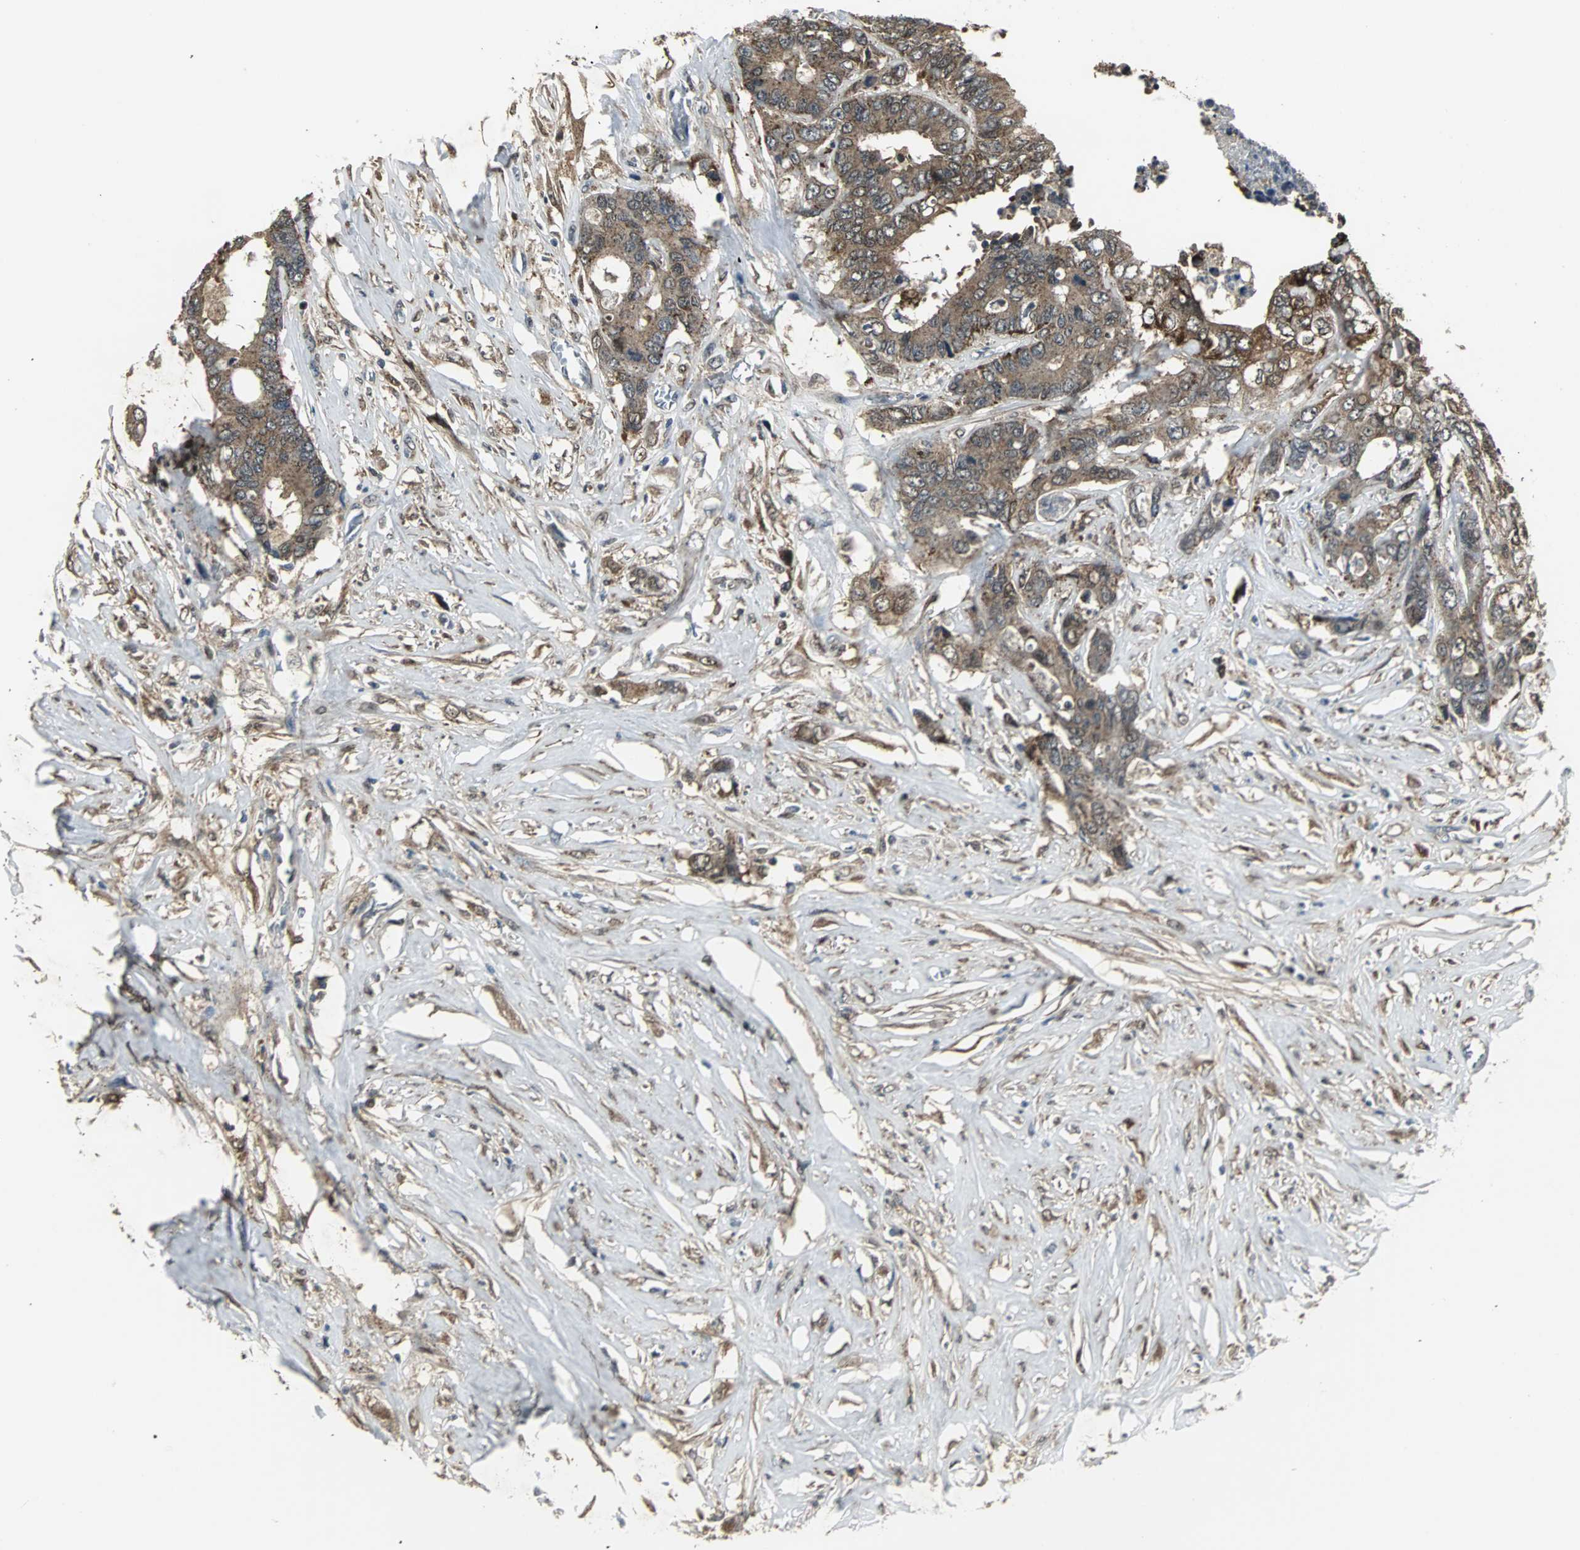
{"staining": {"intensity": "strong", "quantity": ">75%", "location": "cytoplasmic/membranous"}, "tissue": "colorectal cancer", "cell_type": "Tumor cells", "image_type": "cancer", "snomed": [{"axis": "morphology", "description": "Adenocarcinoma, NOS"}, {"axis": "topography", "description": "Rectum"}], "caption": "Tumor cells display strong cytoplasmic/membranous positivity in approximately >75% of cells in colorectal cancer.", "gene": "PLIN3", "patient": {"sex": "male", "age": 55}}